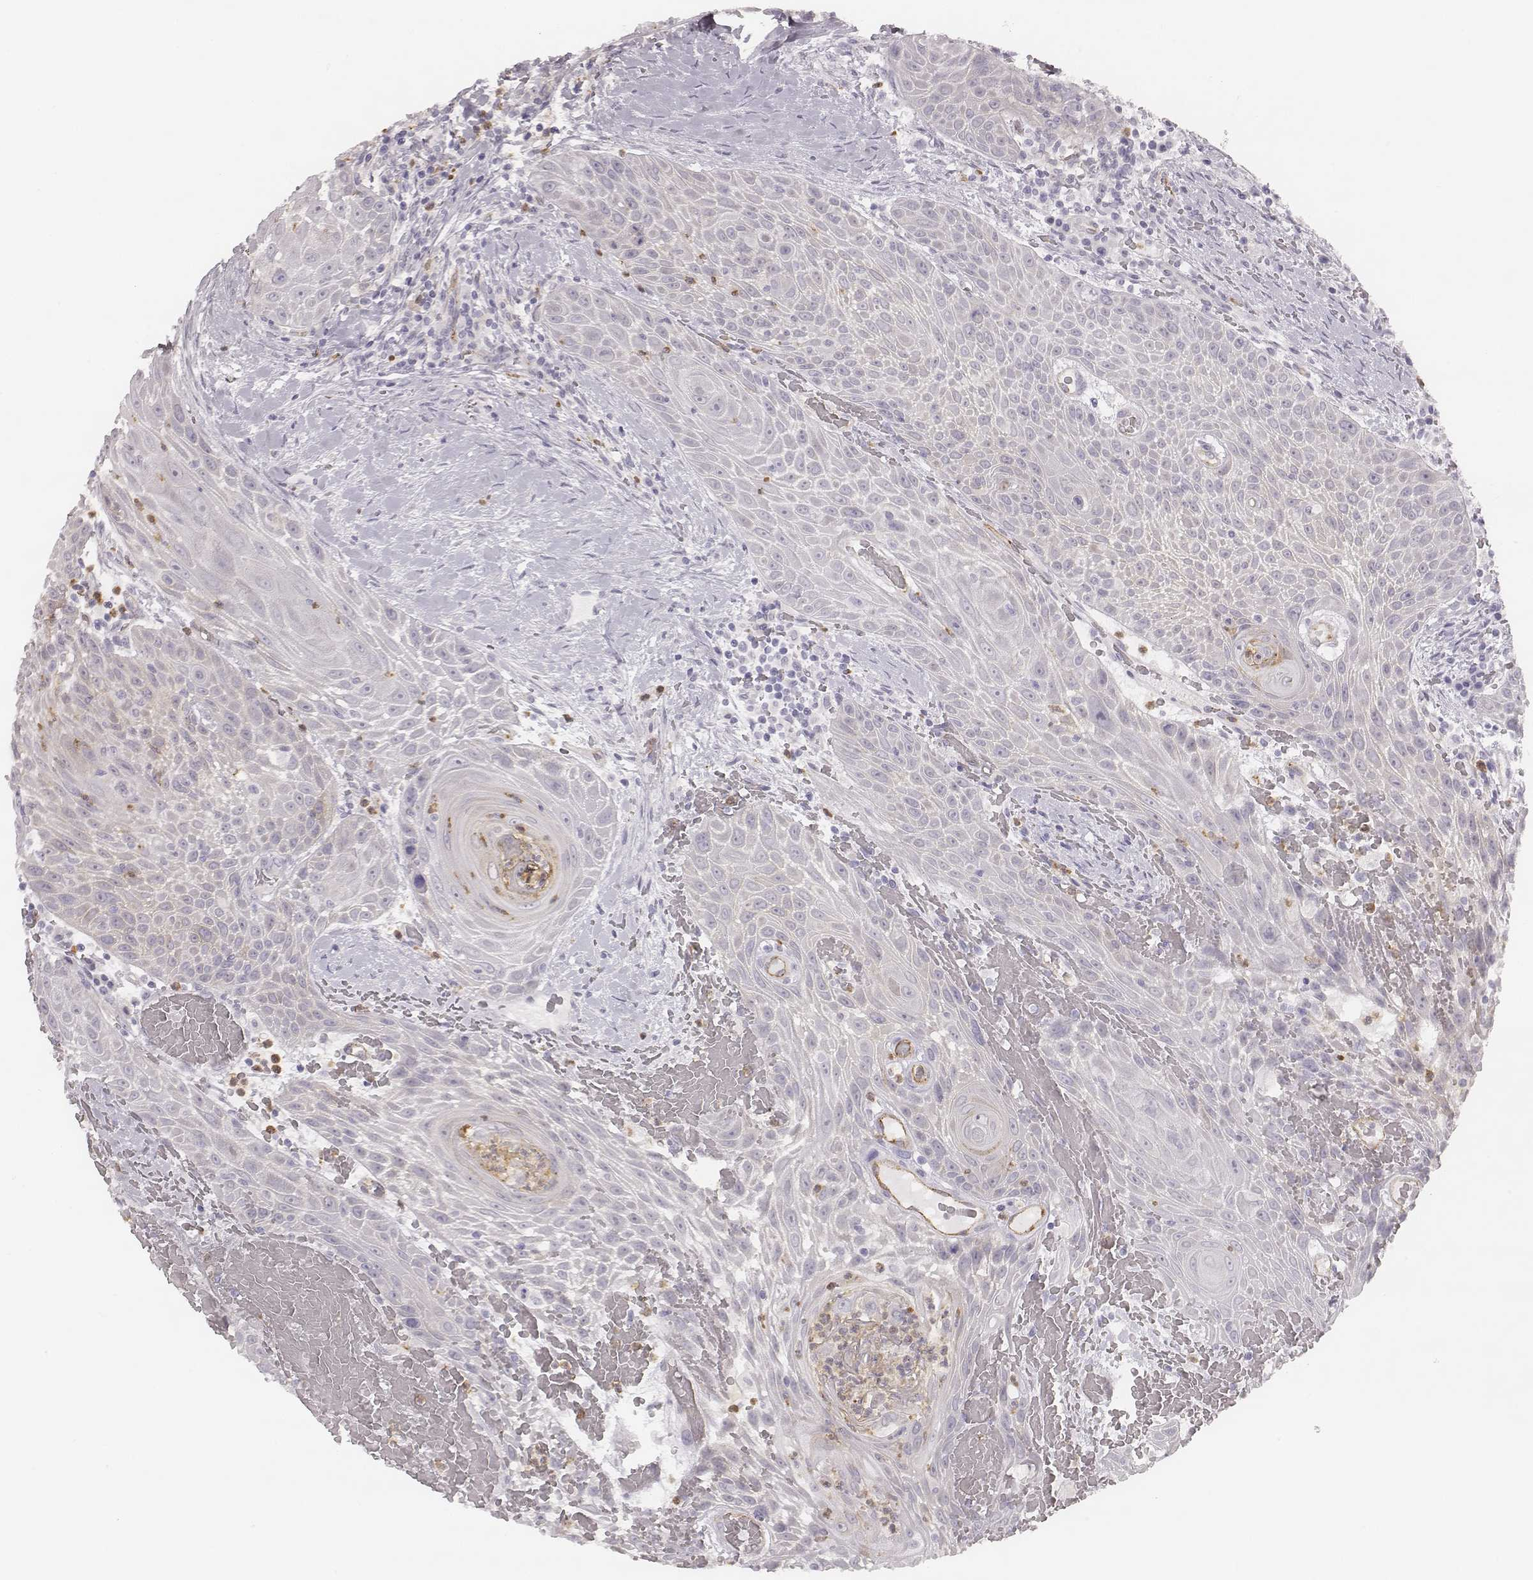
{"staining": {"intensity": "negative", "quantity": "none", "location": "none"}, "tissue": "head and neck cancer", "cell_type": "Tumor cells", "image_type": "cancer", "snomed": [{"axis": "morphology", "description": "Squamous cell carcinoma, NOS"}, {"axis": "topography", "description": "Head-Neck"}], "caption": "Human head and neck squamous cell carcinoma stained for a protein using IHC displays no staining in tumor cells.", "gene": "KCNJ12", "patient": {"sex": "male", "age": 69}}